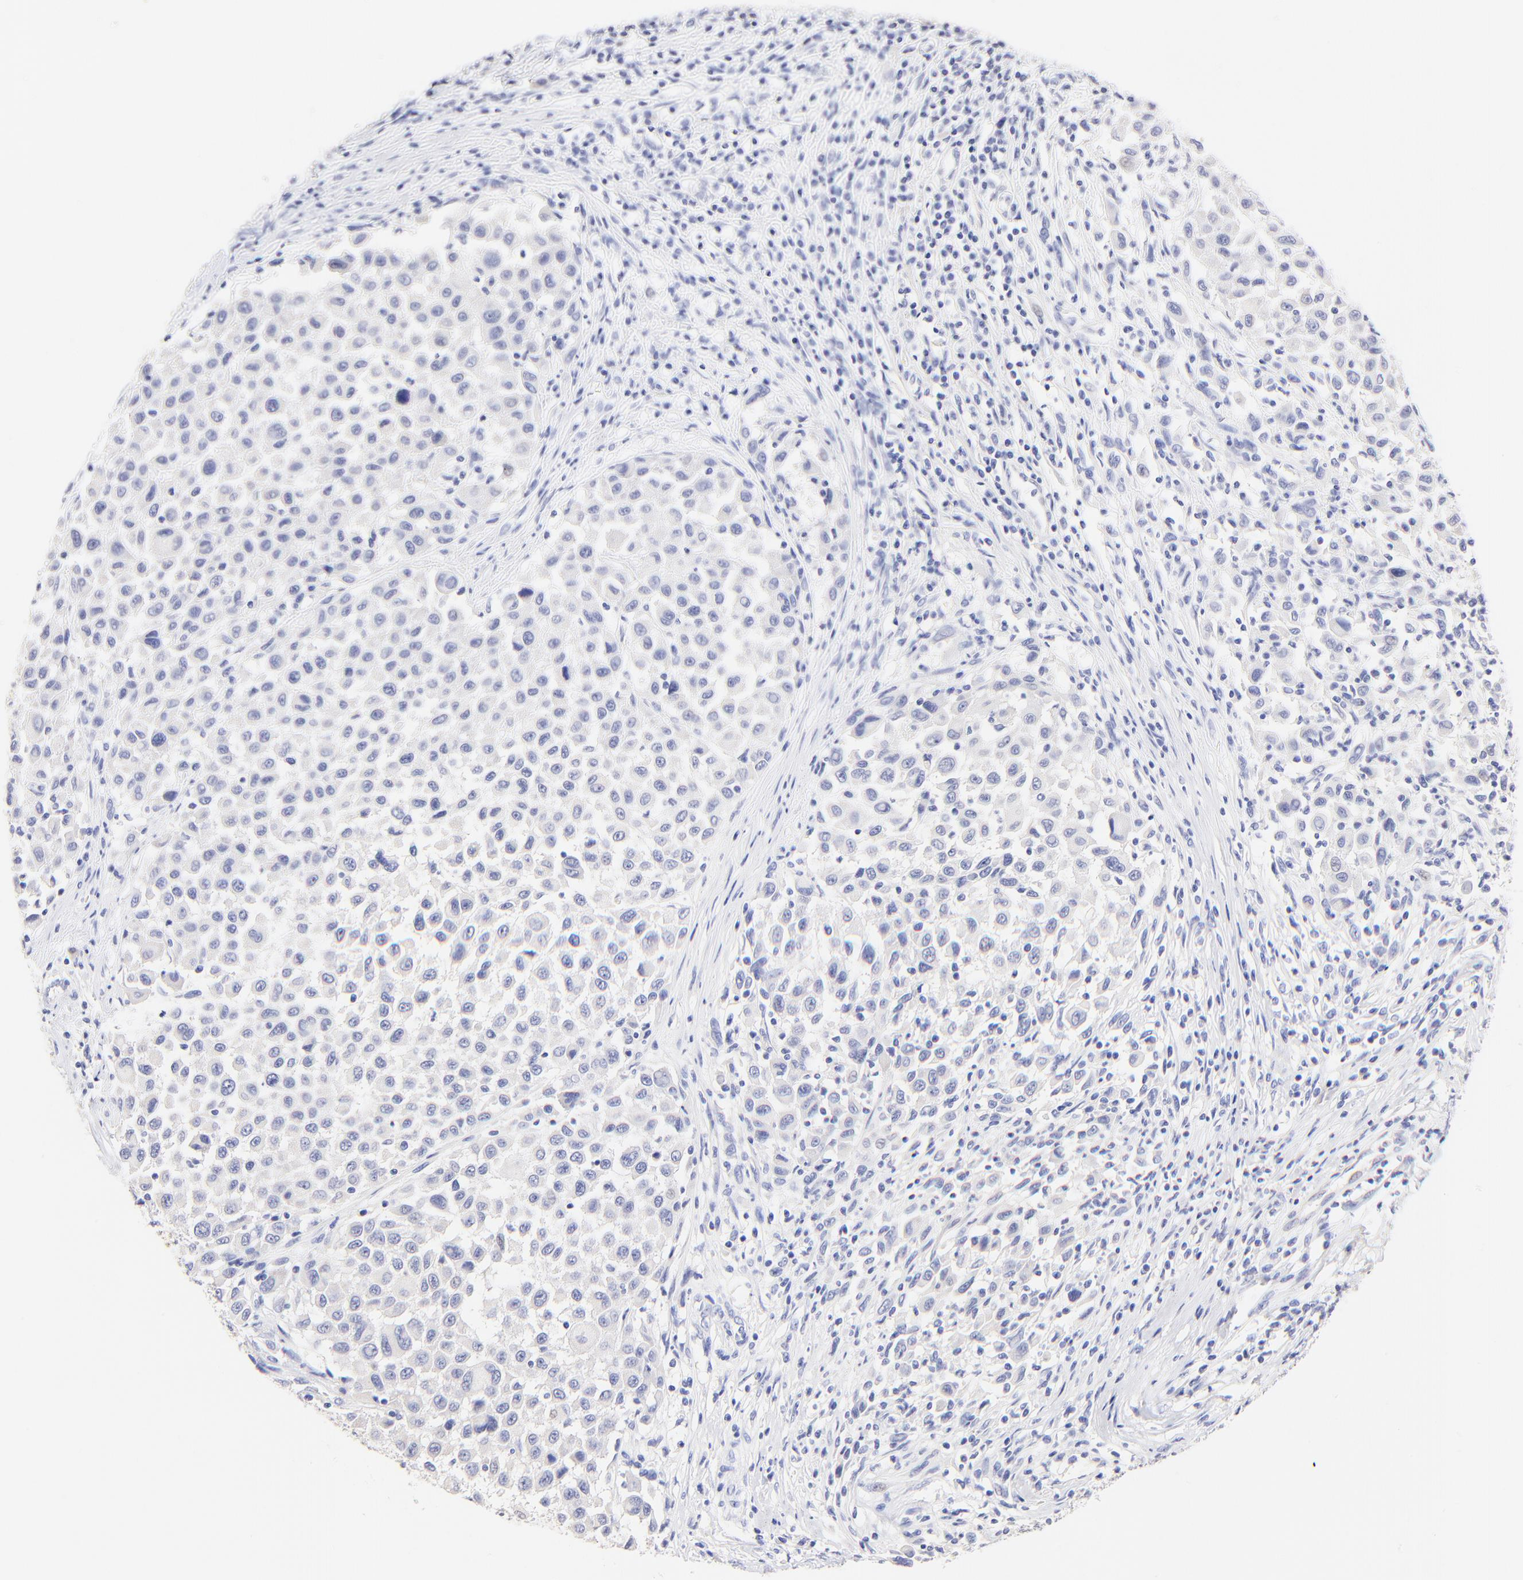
{"staining": {"intensity": "negative", "quantity": "none", "location": "none"}, "tissue": "melanoma", "cell_type": "Tumor cells", "image_type": "cancer", "snomed": [{"axis": "morphology", "description": "Malignant melanoma, Metastatic site"}, {"axis": "topography", "description": "Lymph node"}], "caption": "Tumor cells are negative for brown protein staining in malignant melanoma (metastatic site). (Stains: DAB IHC with hematoxylin counter stain, Microscopy: brightfield microscopy at high magnification).", "gene": "RAB3A", "patient": {"sex": "male", "age": 61}}